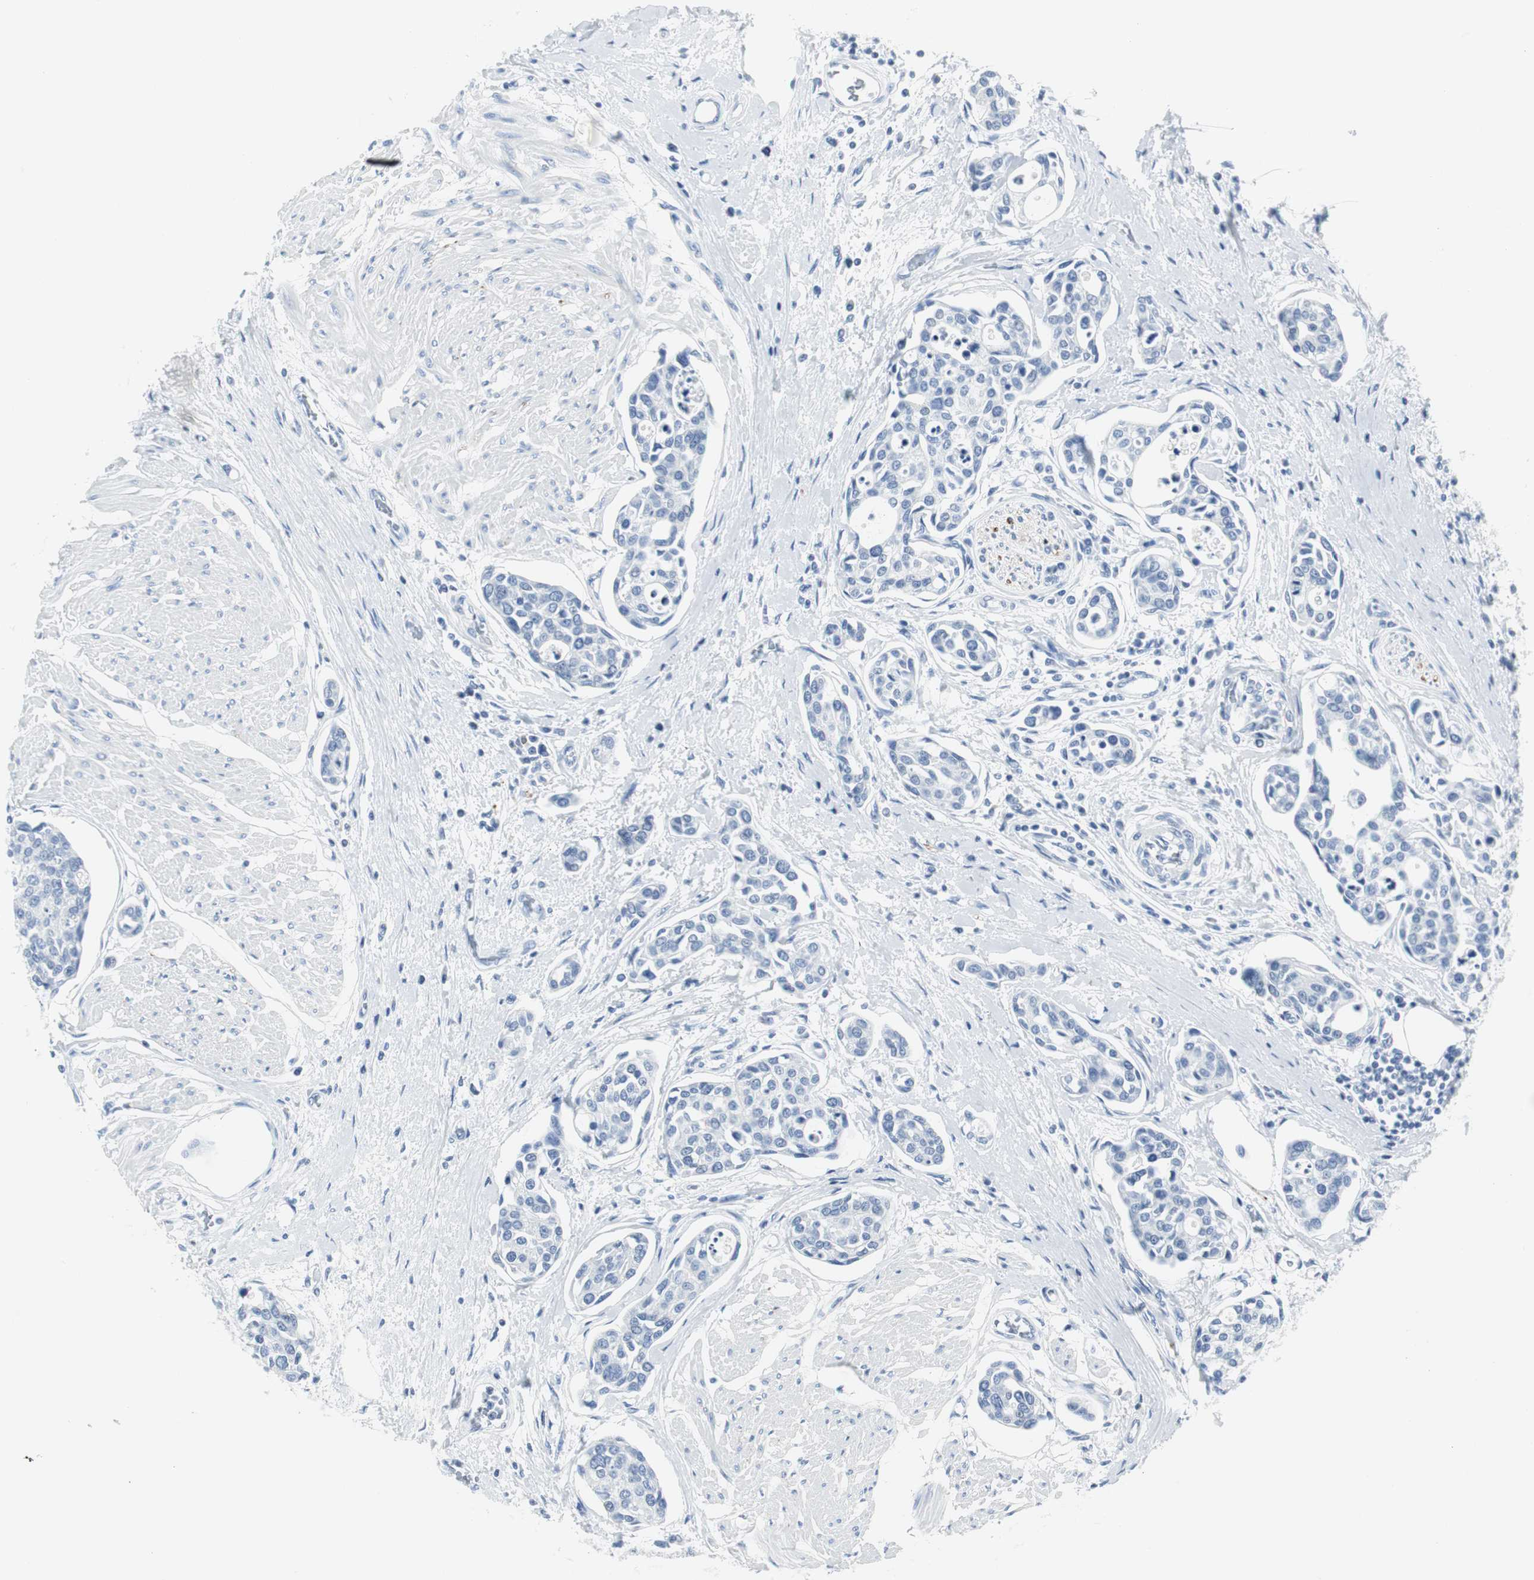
{"staining": {"intensity": "negative", "quantity": "none", "location": "none"}, "tissue": "urothelial cancer", "cell_type": "Tumor cells", "image_type": "cancer", "snomed": [{"axis": "morphology", "description": "Urothelial carcinoma, High grade"}, {"axis": "topography", "description": "Urinary bladder"}], "caption": "This is an immunohistochemistry photomicrograph of human urothelial carcinoma (high-grade). There is no positivity in tumor cells.", "gene": "GAP43", "patient": {"sex": "male", "age": 78}}